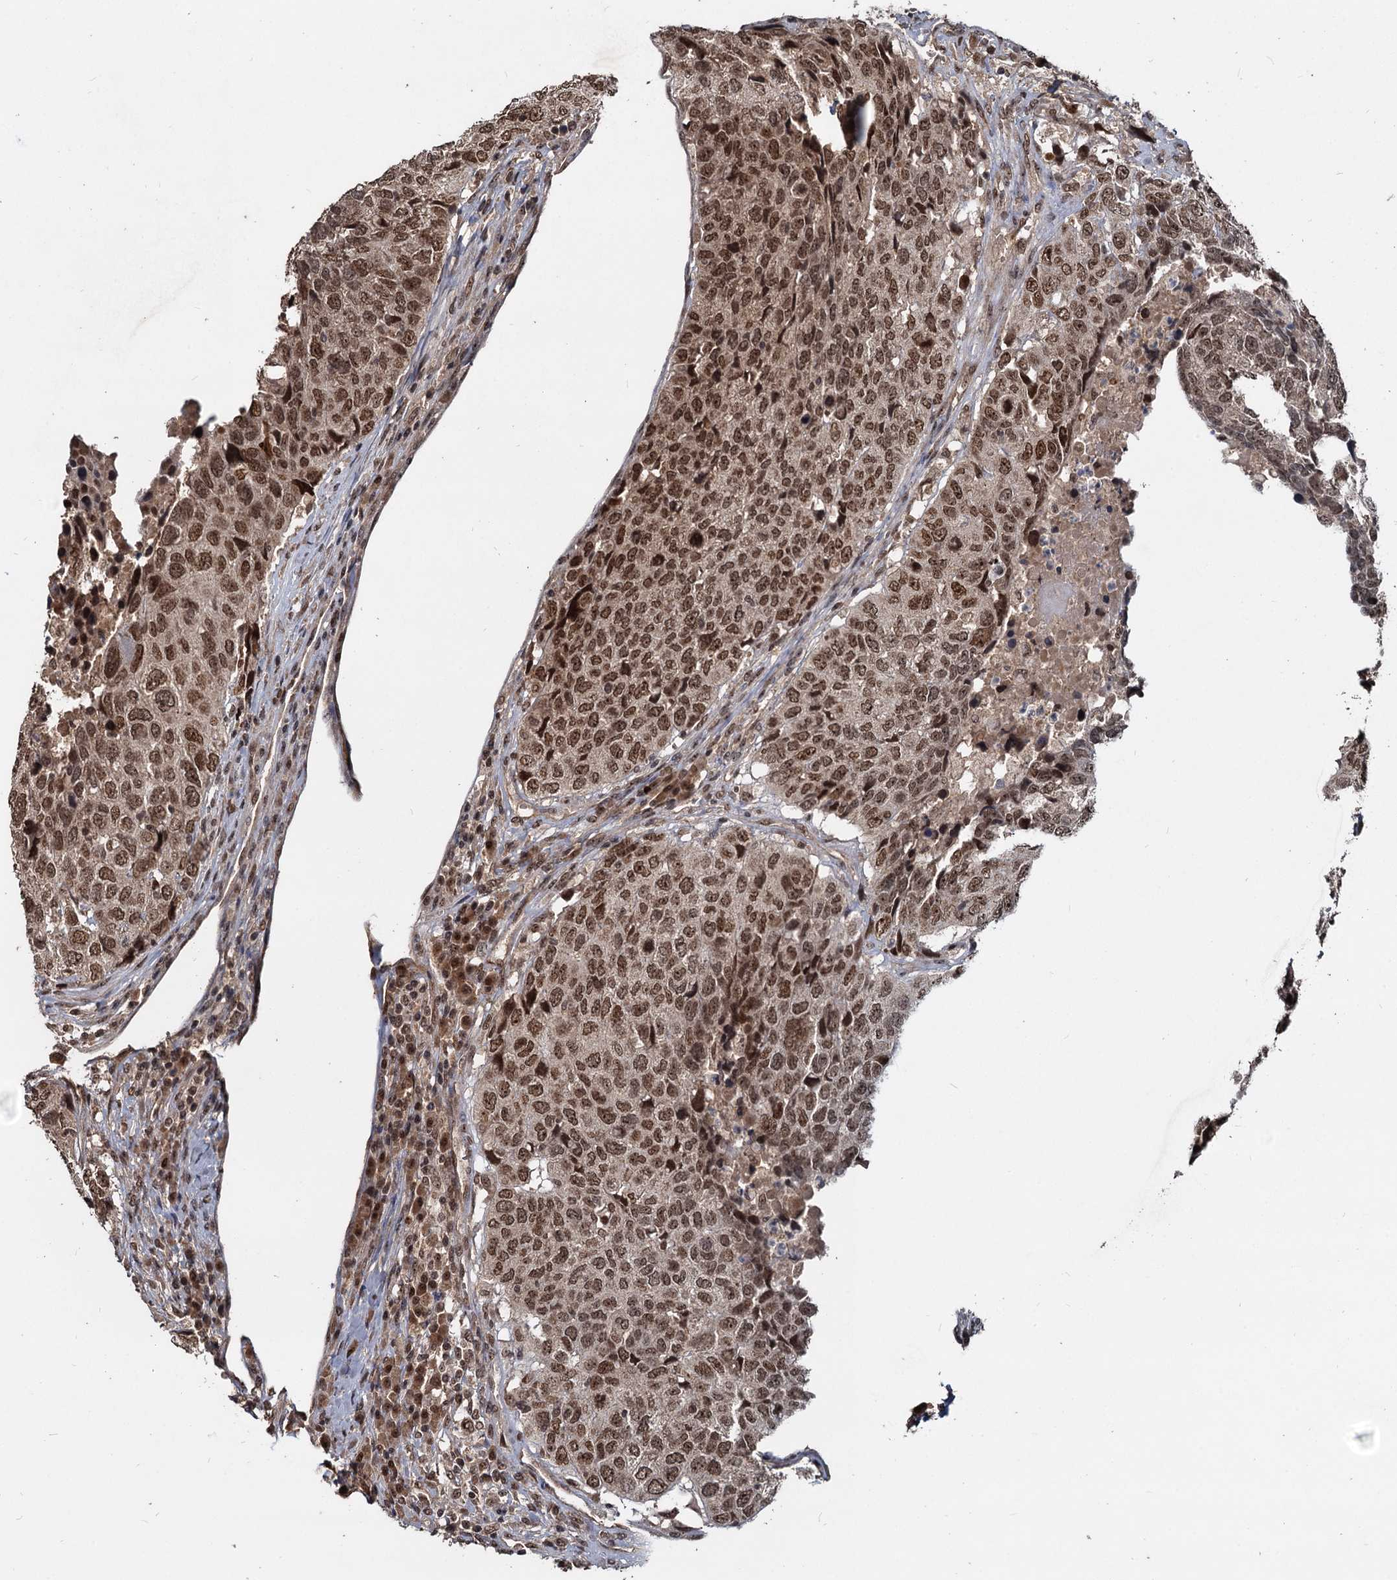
{"staining": {"intensity": "moderate", "quantity": ">75%", "location": "nuclear"}, "tissue": "head and neck cancer", "cell_type": "Tumor cells", "image_type": "cancer", "snomed": [{"axis": "morphology", "description": "Squamous cell carcinoma, NOS"}, {"axis": "topography", "description": "Head-Neck"}], "caption": "Approximately >75% of tumor cells in head and neck cancer demonstrate moderate nuclear protein positivity as visualized by brown immunohistochemical staining.", "gene": "FAM216B", "patient": {"sex": "male", "age": 66}}